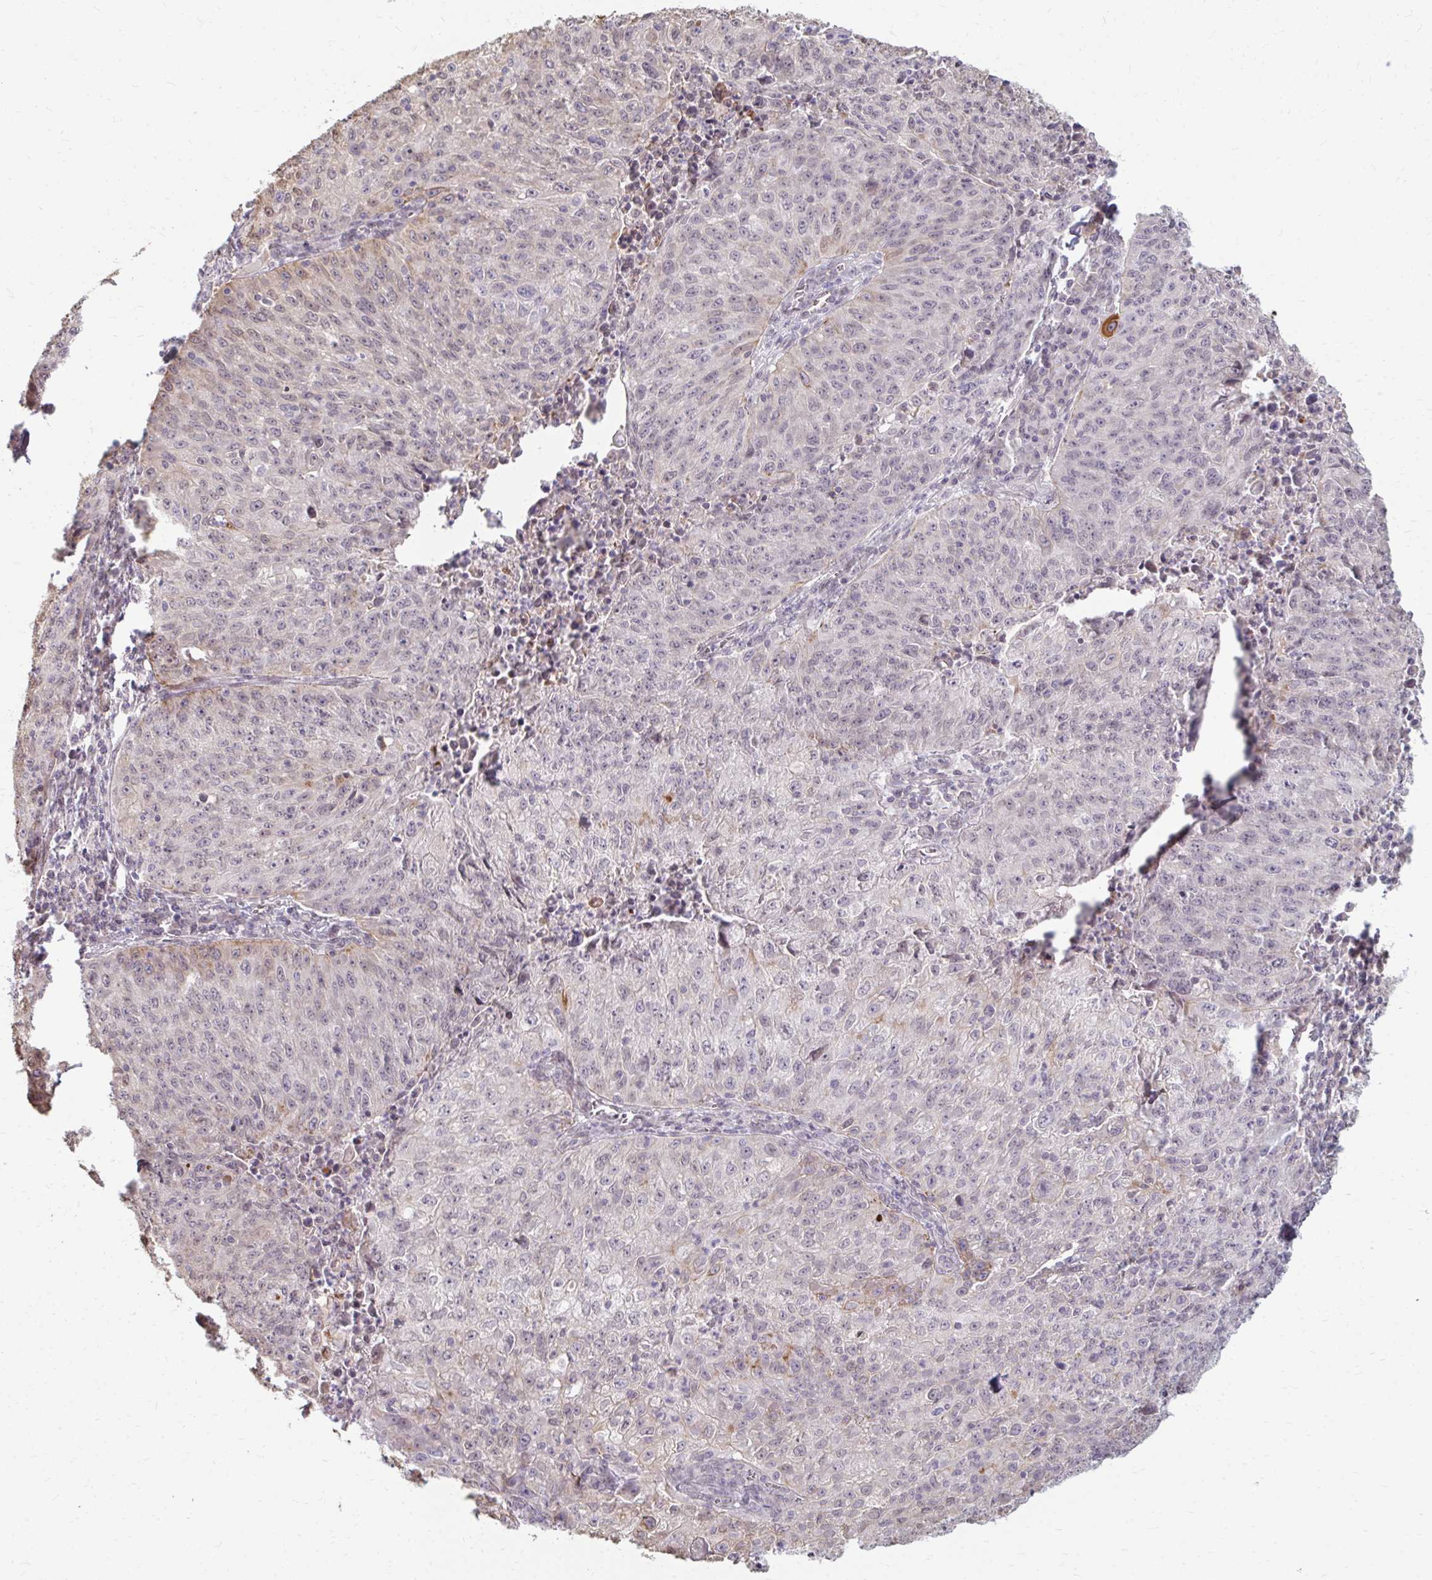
{"staining": {"intensity": "negative", "quantity": "none", "location": "none"}, "tissue": "lung cancer", "cell_type": "Tumor cells", "image_type": "cancer", "snomed": [{"axis": "morphology", "description": "Squamous cell carcinoma, NOS"}, {"axis": "morphology", "description": "Squamous cell carcinoma, metastatic, NOS"}, {"axis": "topography", "description": "Bronchus"}, {"axis": "topography", "description": "Lung"}], "caption": "Immunohistochemical staining of human lung cancer (metastatic squamous cell carcinoma) exhibits no significant expression in tumor cells. (Stains: DAB (3,3'-diaminobenzidine) immunohistochemistry (IHC) with hematoxylin counter stain, Microscopy: brightfield microscopy at high magnification).", "gene": "GPC5", "patient": {"sex": "male", "age": 62}}